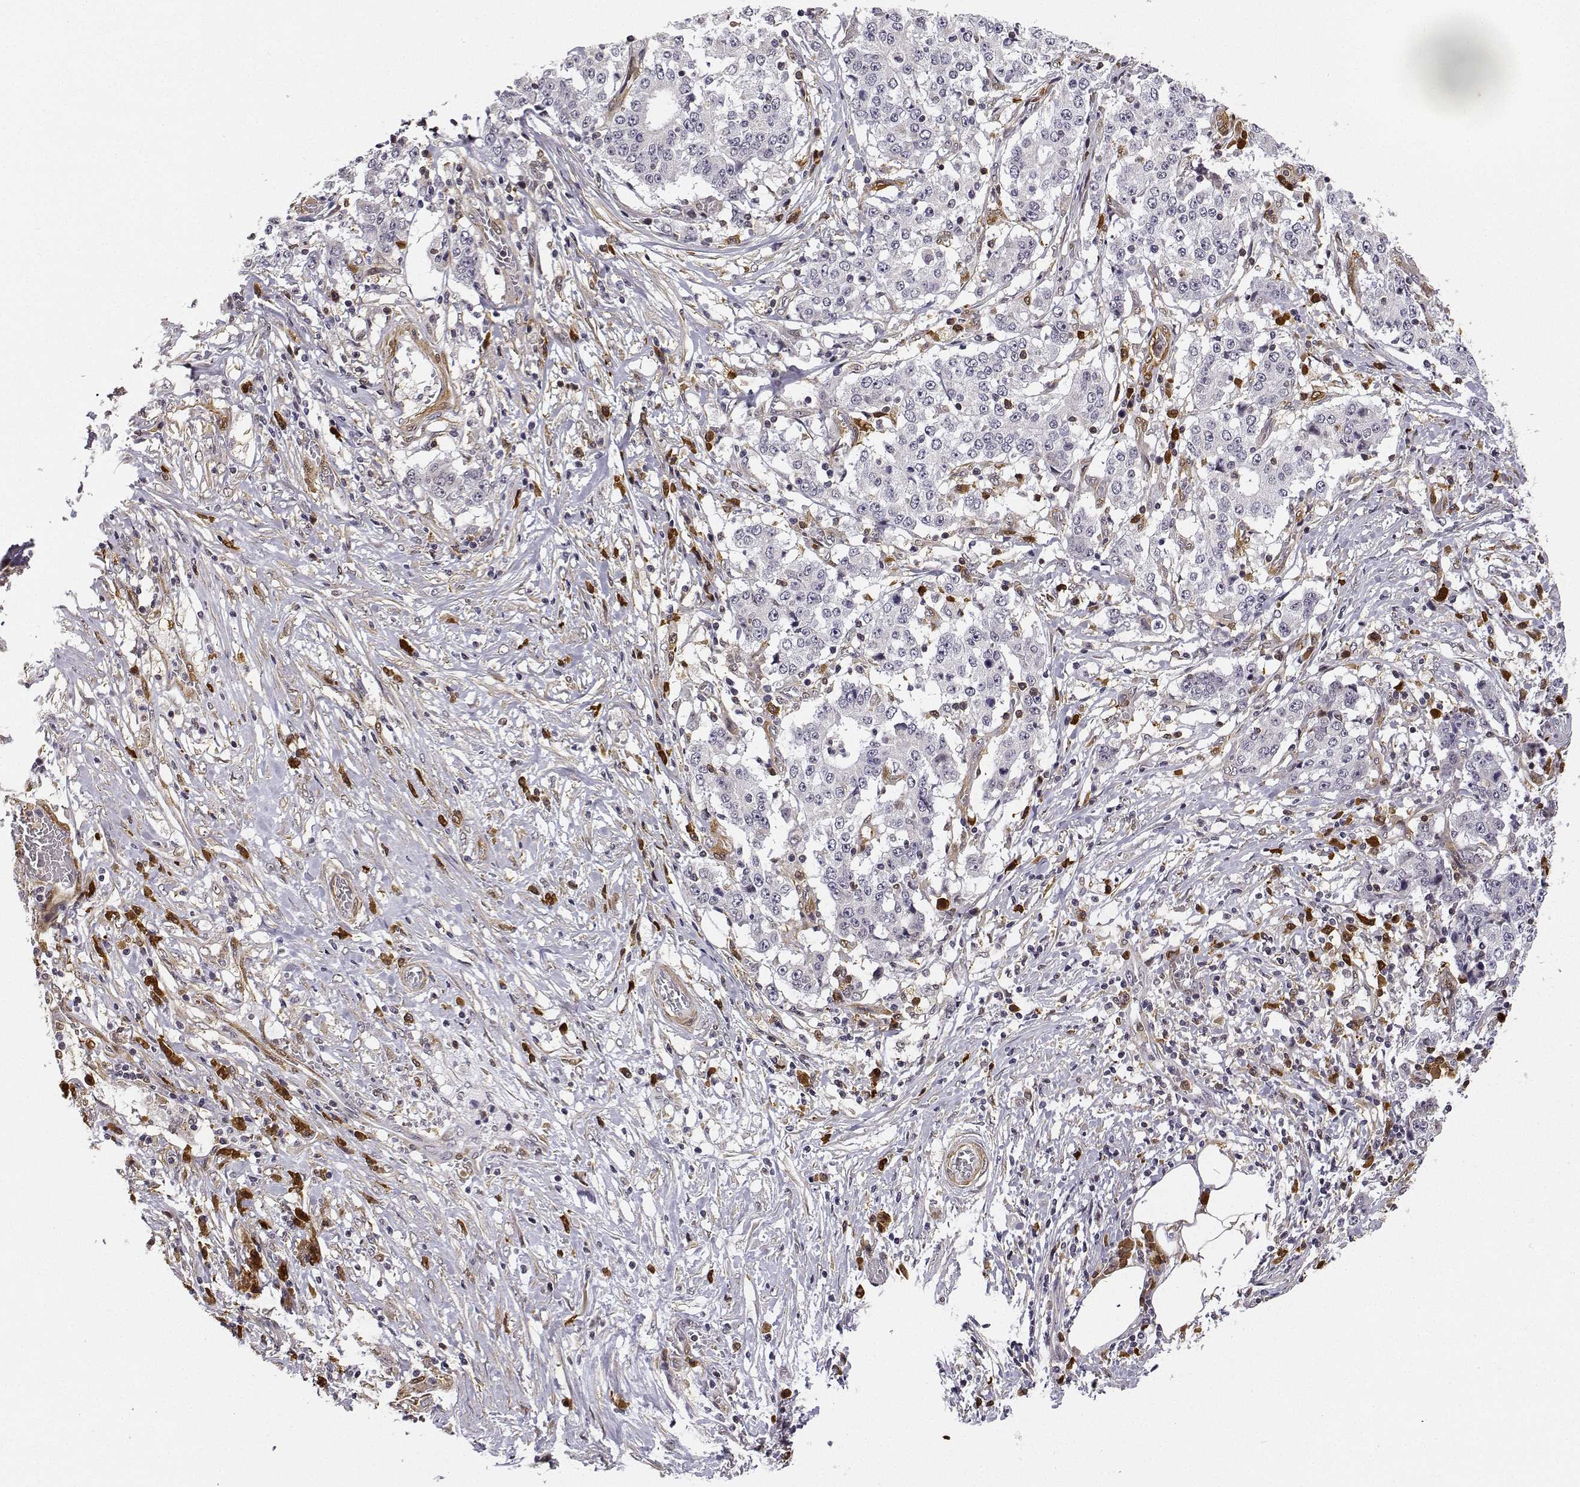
{"staining": {"intensity": "negative", "quantity": "none", "location": "none"}, "tissue": "stomach cancer", "cell_type": "Tumor cells", "image_type": "cancer", "snomed": [{"axis": "morphology", "description": "Adenocarcinoma, NOS"}, {"axis": "topography", "description": "Stomach"}], "caption": "Immunohistochemistry micrograph of adenocarcinoma (stomach) stained for a protein (brown), which displays no staining in tumor cells.", "gene": "PHGDH", "patient": {"sex": "male", "age": 59}}